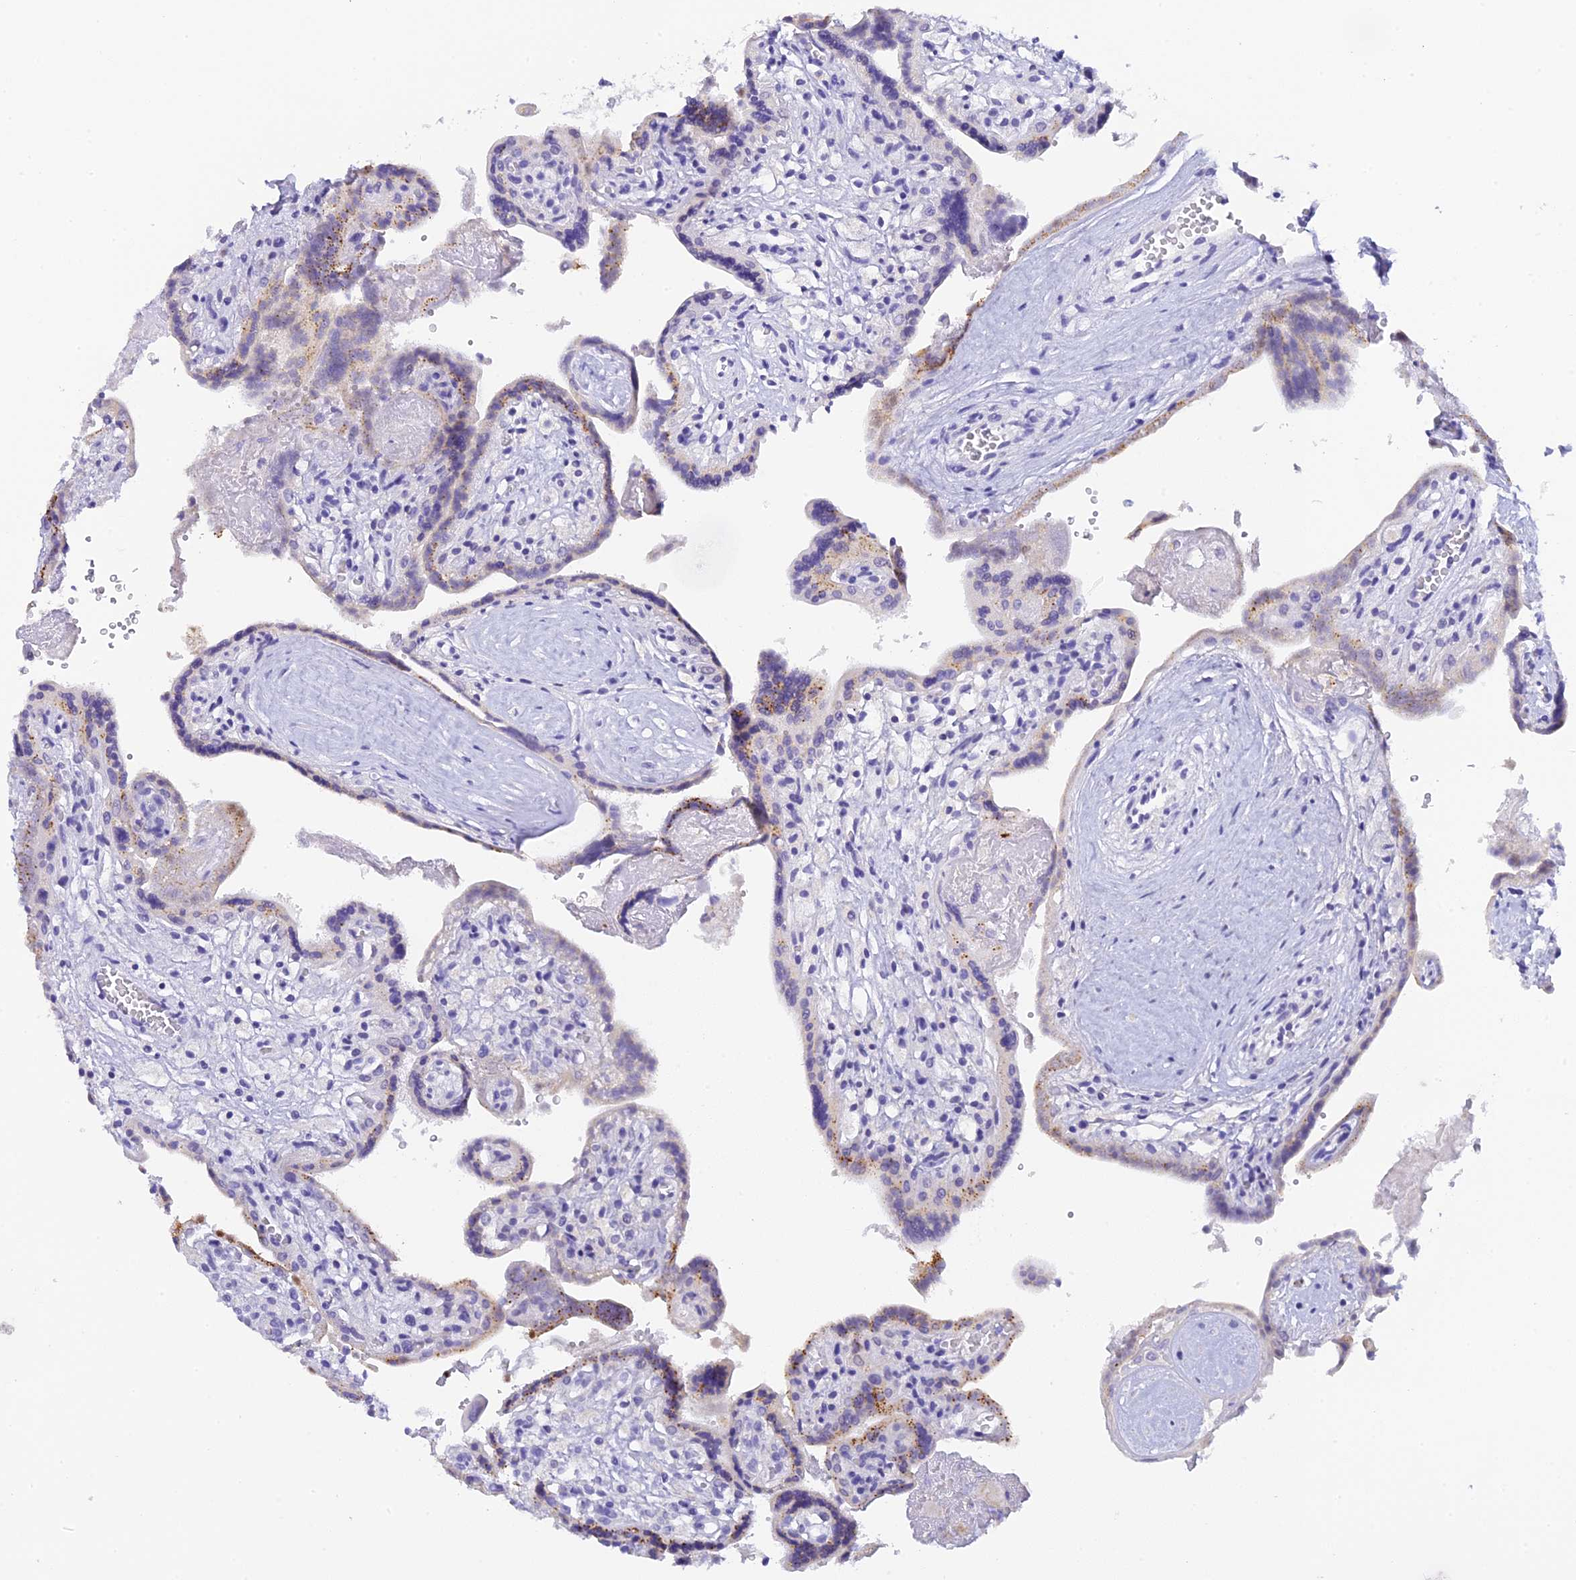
{"staining": {"intensity": "moderate", "quantity": "<25%", "location": "cytoplasmic/membranous"}, "tissue": "placenta", "cell_type": "Trophoblastic cells", "image_type": "normal", "snomed": [{"axis": "morphology", "description": "Normal tissue, NOS"}, {"axis": "topography", "description": "Placenta"}], "caption": "Protein analysis of unremarkable placenta reveals moderate cytoplasmic/membranous staining in approximately <25% of trophoblastic cells. The protein is shown in brown color, while the nuclei are stained blue.", "gene": "C12orf29", "patient": {"sex": "female", "age": 37}}